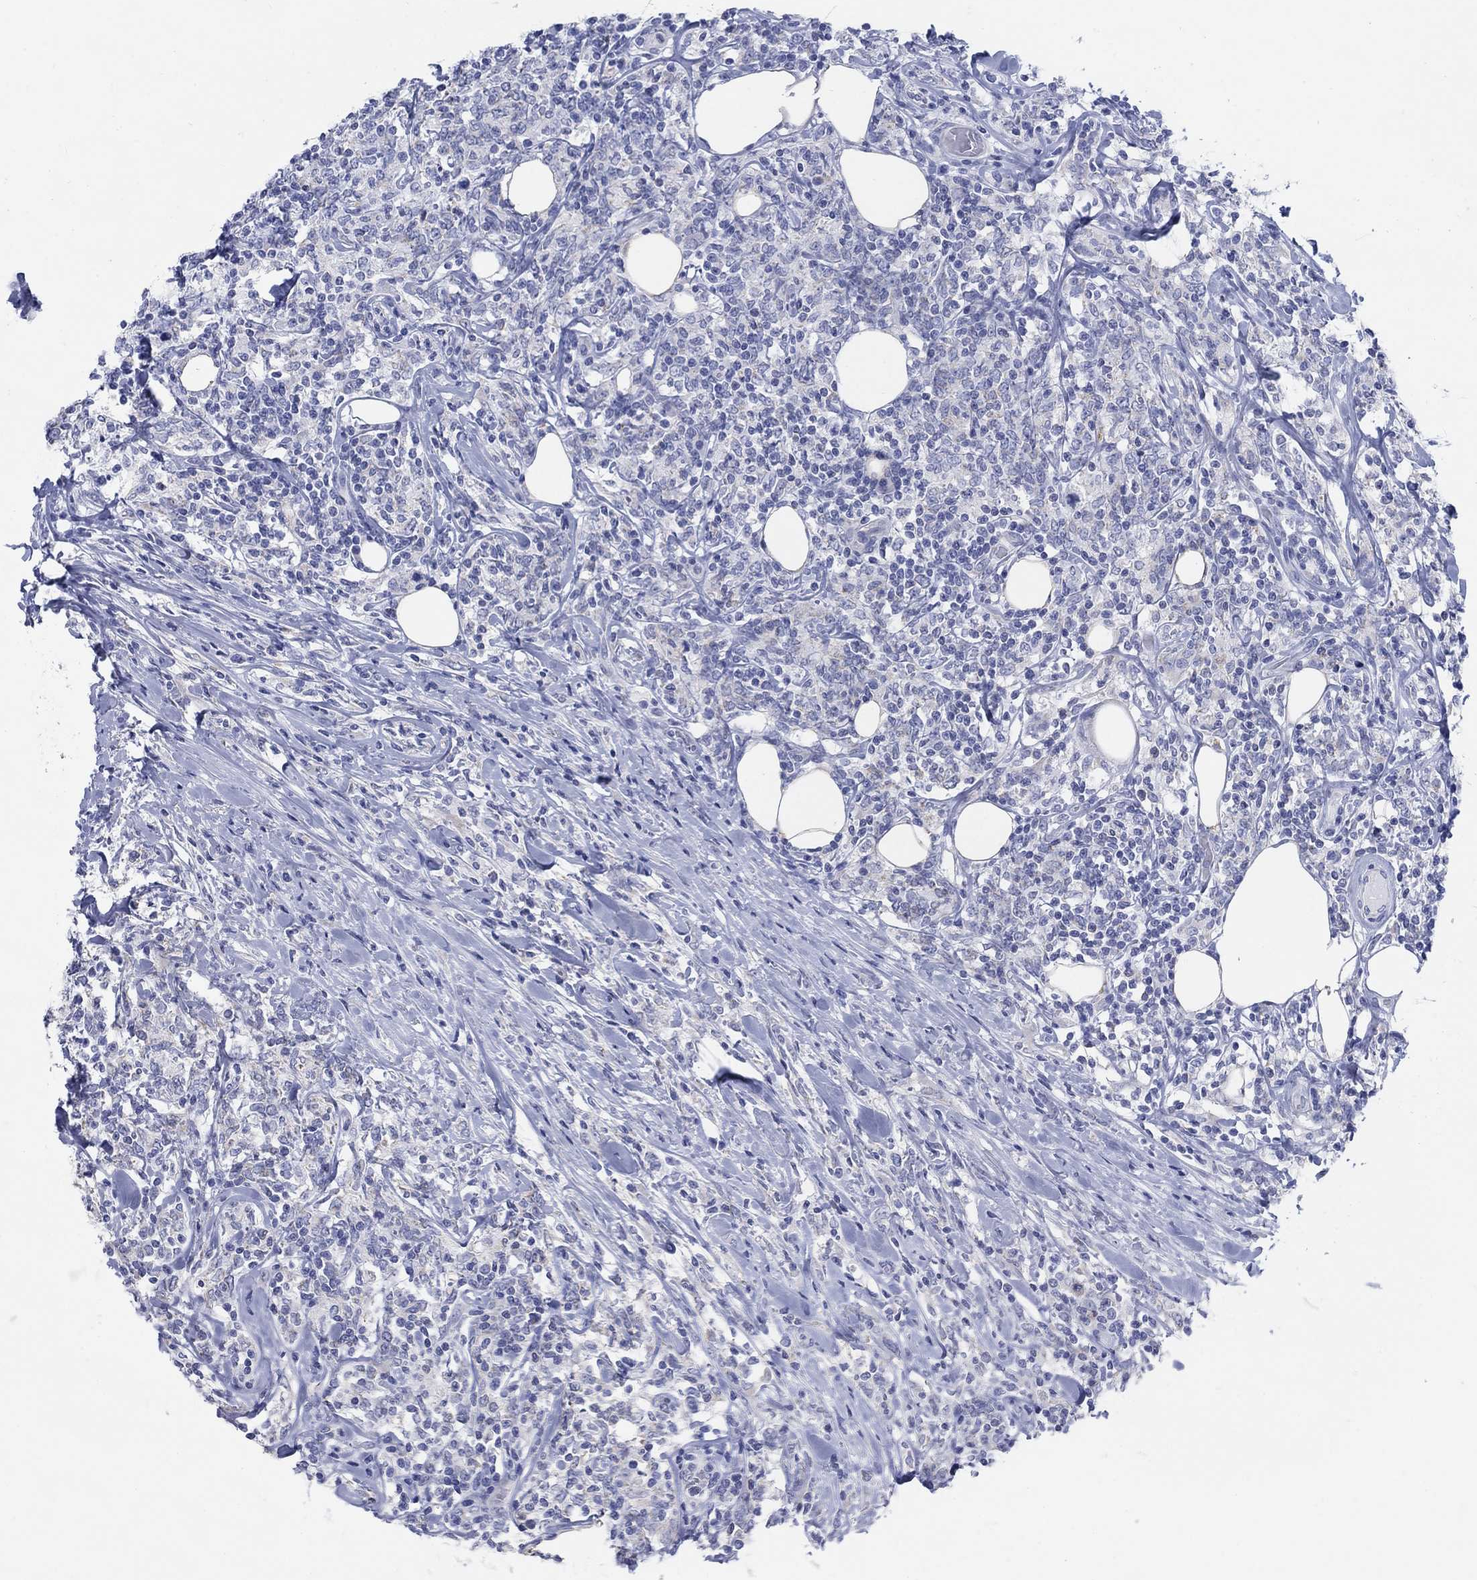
{"staining": {"intensity": "negative", "quantity": "none", "location": "none"}, "tissue": "lymphoma", "cell_type": "Tumor cells", "image_type": "cancer", "snomed": [{"axis": "morphology", "description": "Malignant lymphoma, non-Hodgkin's type, High grade"}, {"axis": "topography", "description": "Lymph node"}], "caption": "High magnification brightfield microscopy of malignant lymphoma, non-Hodgkin's type (high-grade) stained with DAB (3,3'-diaminobenzidine) (brown) and counterstained with hematoxylin (blue): tumor cells show no significant positivity. (DAB IHC visualized using brightfield microscopy, high magnification).", "gene": "SCCPDH", "patient": {"sex": "female", "age": 84}}